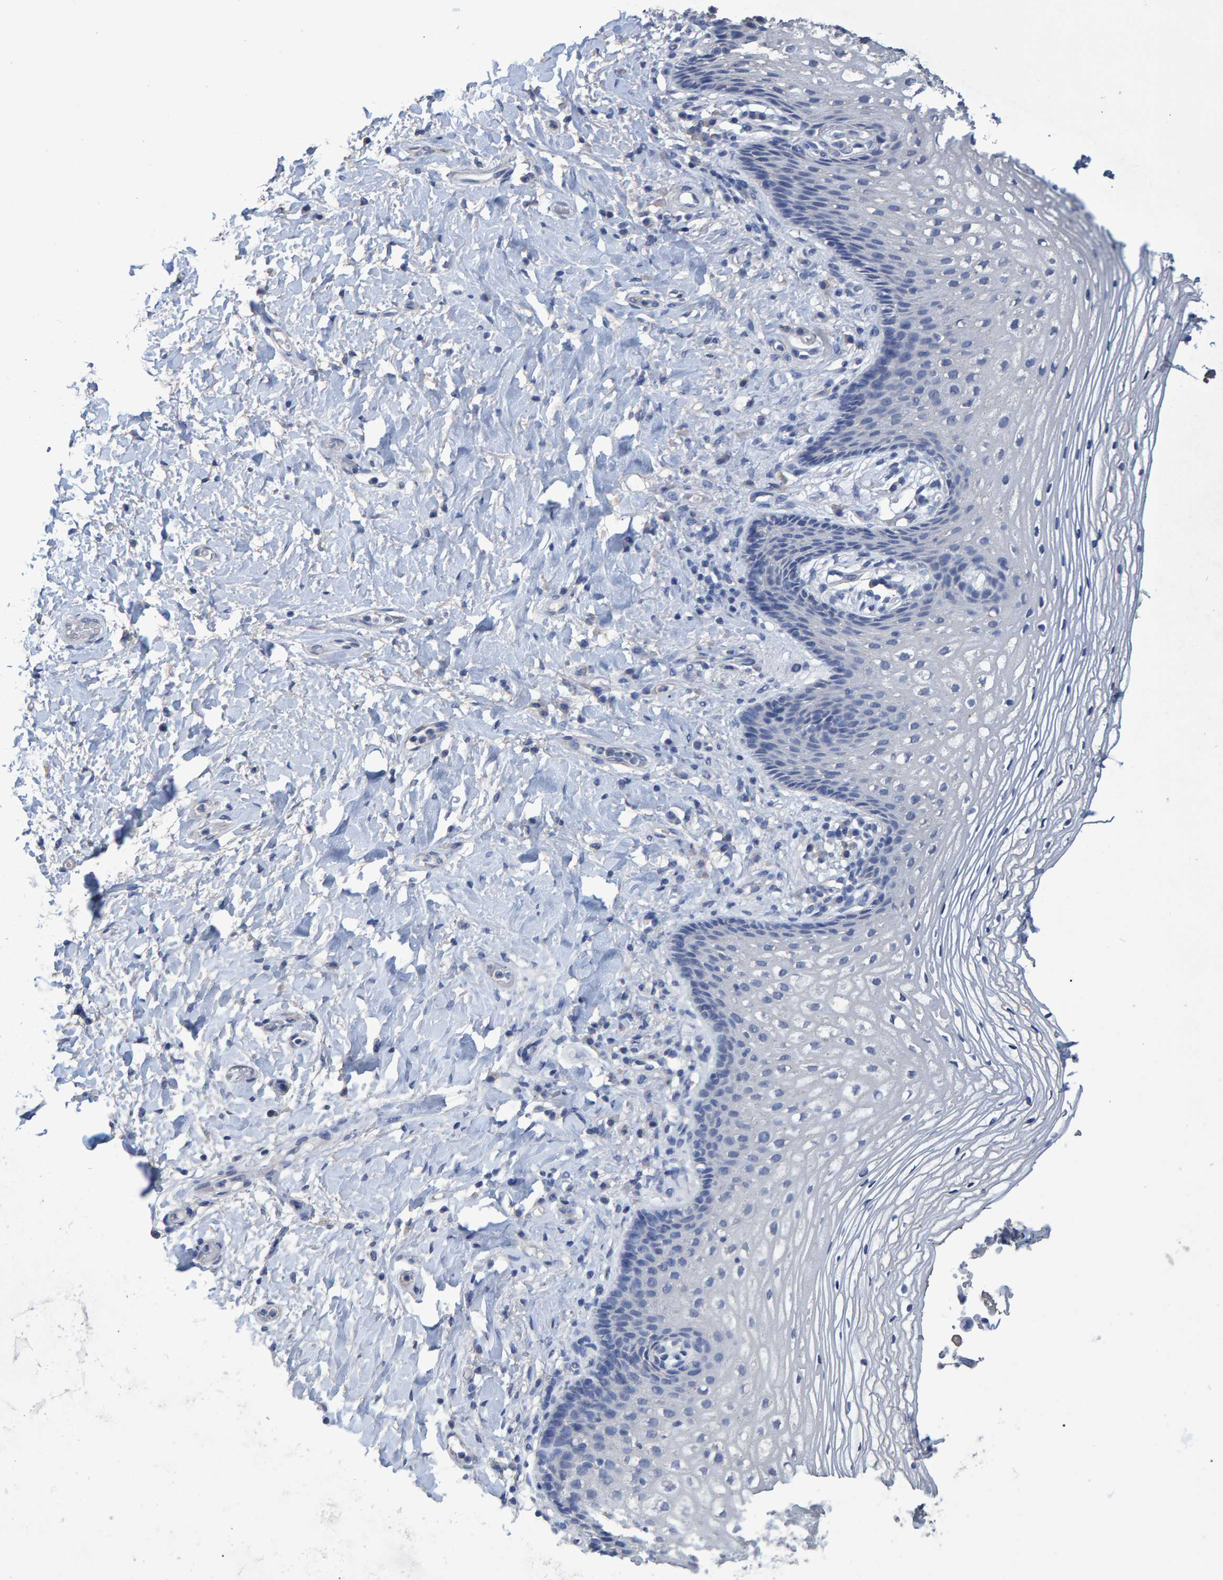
{"staining": {"intensity": "negative", "quantity": "none", "location": "none"}, "tissue": "vagina", "cell_type": "Squamous epithelial cells", "image_type": "normal", "snomed": [{"axis": "morphology", "description": "Normal tissue, NOS"}, {"axis": "topography", "description": "Vagina"}], "caption": "A histopathology image of vagina stained for a protein displays no brown staining in squamous epithelial cells. Brightfield microscopy of immunohistochemistry stained with DAB (brown) and hematoxylin (blue), captured at high magnification.", "gene": "HEMGN", "patient": {"sex": "female", "age": 60}}